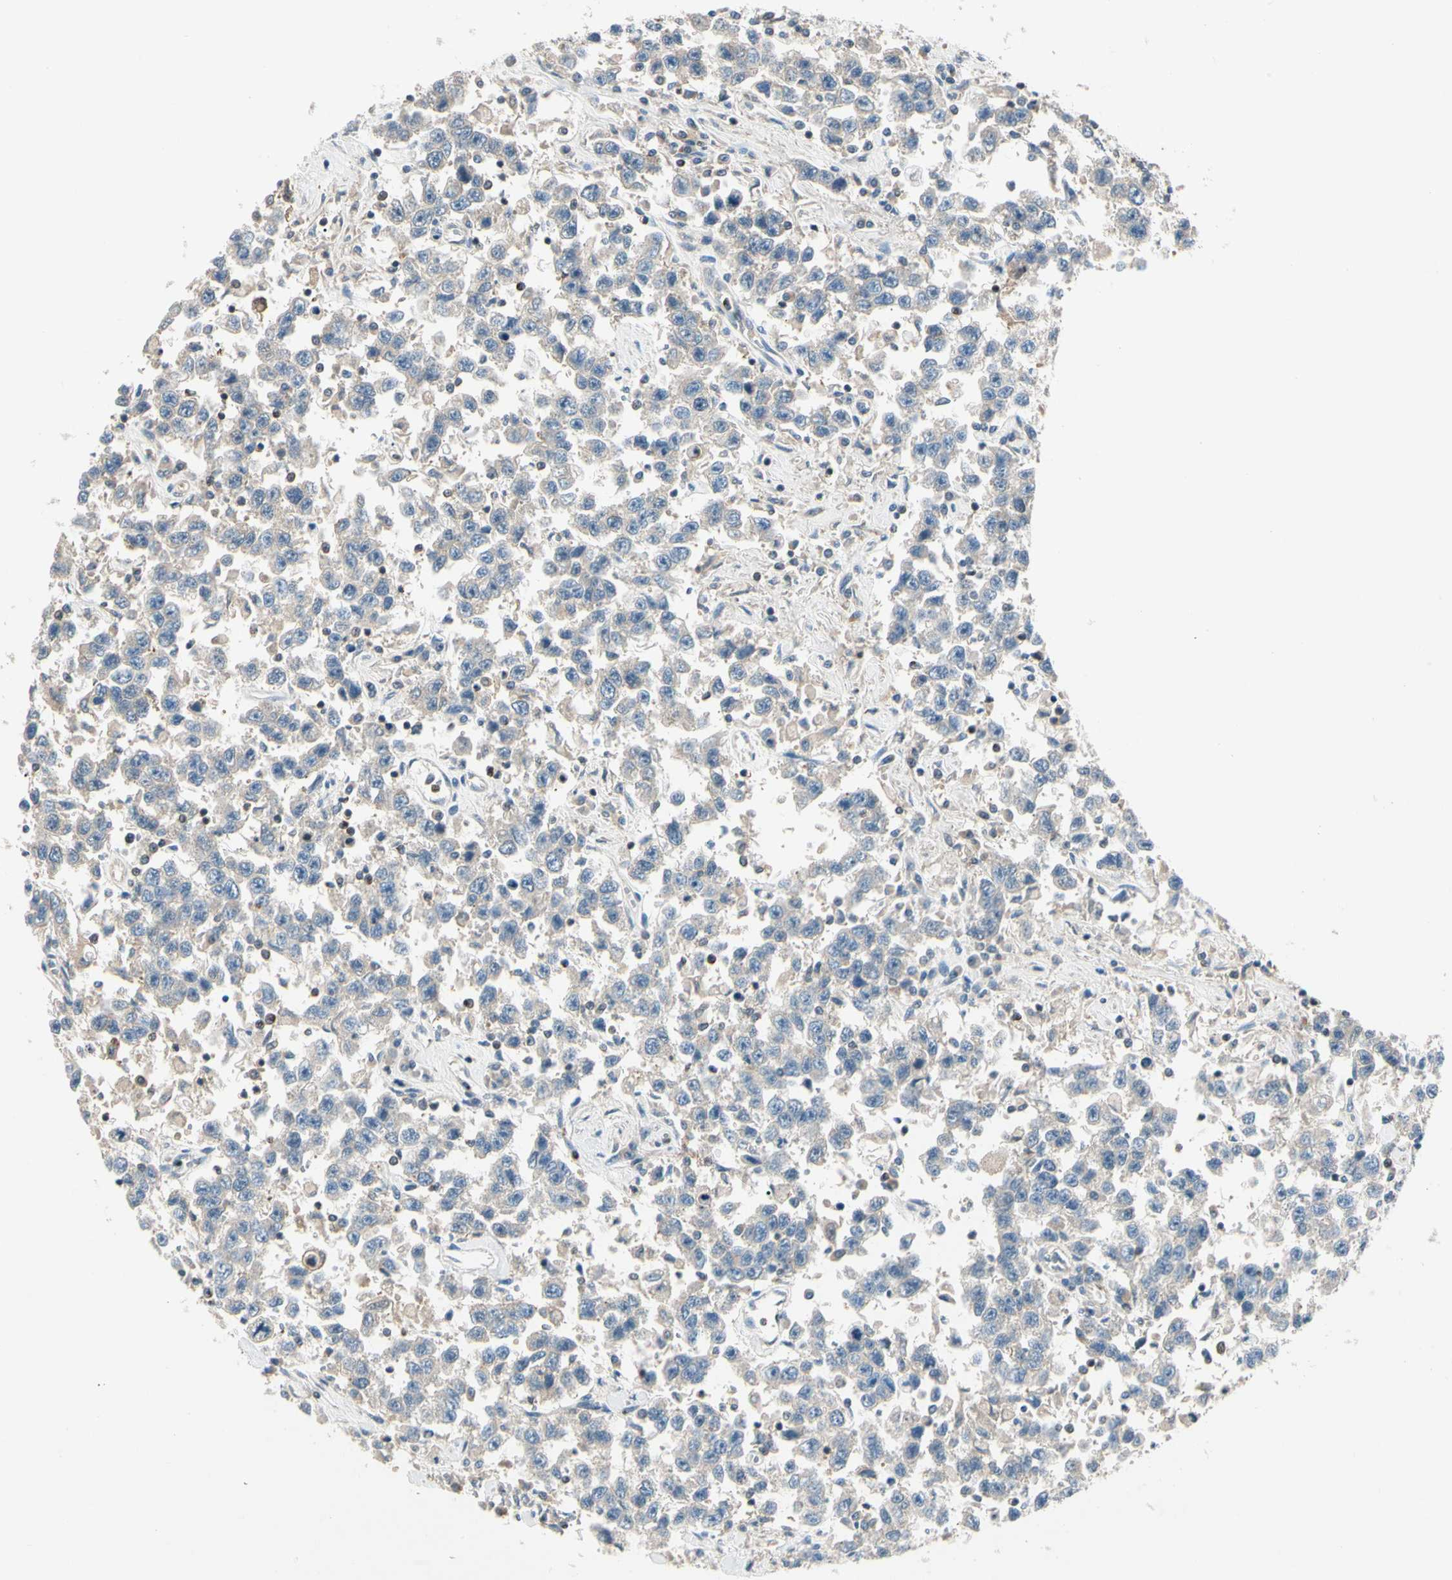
{"staining": {"intensity": "weak", "quantity": "25%-75%", "location": "cytoplasmic/membranous"}, "tissue": "testis cancer", "cell_type": "Tumor cells", "image_type": "cancer", "snomed": [{"axis": "morphology", "description": "Seminoma, NOS"}, {"axis": "topography", "description": "Testis"}], "caption": "Tumor cells demonstrate weak cytoplasmic/membranous staining in about 25%-75% of cells in testis cancer. (DAB (3,3'-diaminobenzidine) = brown stain, brightfield microscopy at high magnification).", "gene": "CDH6", "patient": {"sex": "male", "age": 41}}